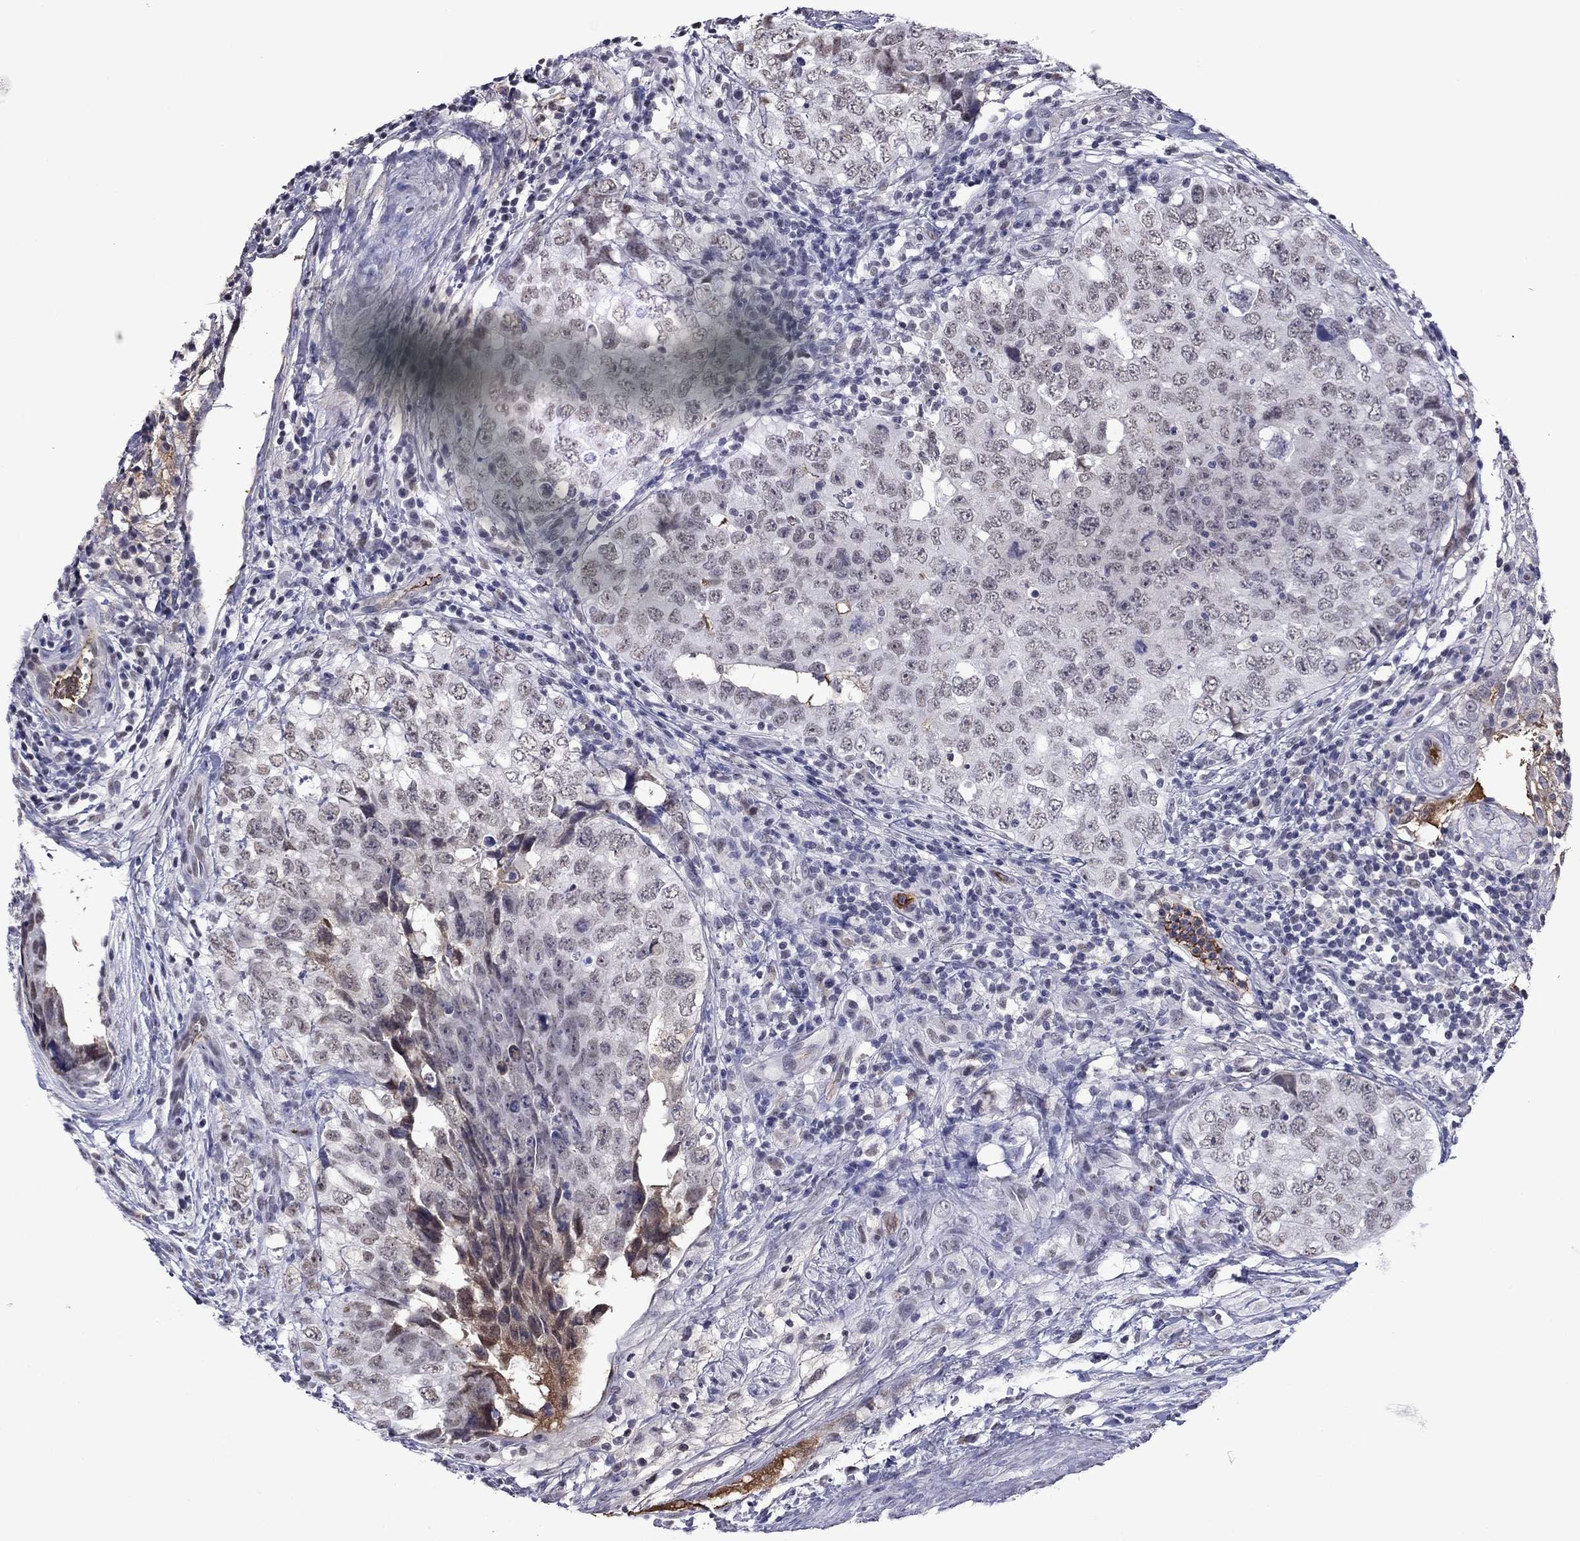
{"staining": {"intensity": "negative", "quantity": "none", "location": "none"}, "tissue": "testis cancer", "cell_type": "Tumor cells", "image_type": "cancer", "snomed": [{"axis": "morphology", "description": "Seminoma, NOS"}, {"axis": "topography", "description": "Testis"}], "caption": "IHC of human testis cancer (seminoma) reveals no expression in tumor cells. (IHC, brightfield microscopy, high magnification).", "gene": "APOA2", "patient": {"sex": "male", "age": 34}}